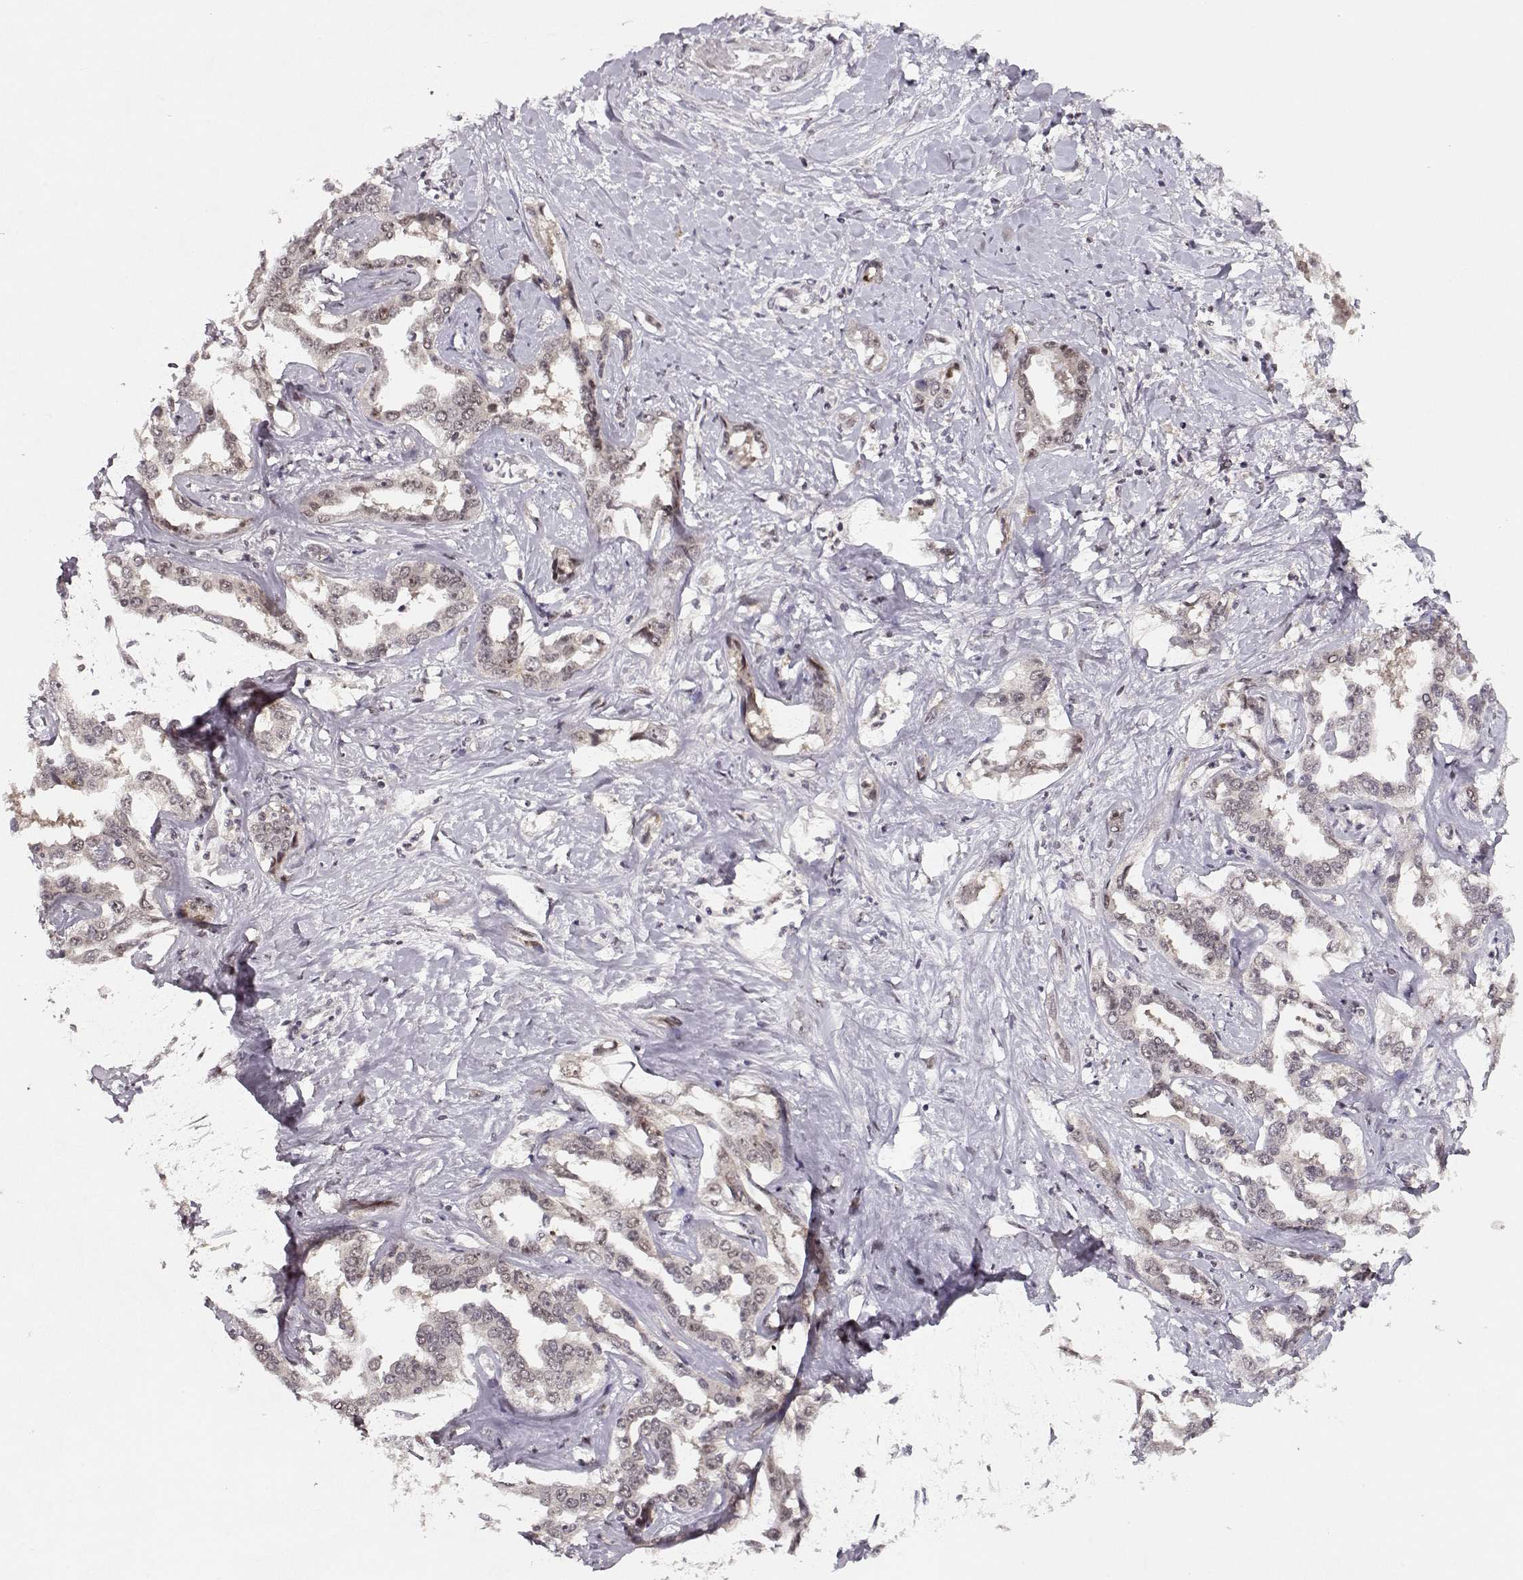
{"staining": {"intensity": "negative", "quantity": "none", "location": "none"}, "tissue": "liver cancer", "cell_type": "Tumor cells", "image_type": "cancer", "snomed": [{"axis": "morphology", "description": "Cholangiocarcinoma"}, {"axis": "topography", "description": "Liver"}], "caption": "Immunohistochemical staining of human cholangiocarcinoma (liver) reveals no significant expression in tumor cells.", "gene": "CSNK2A1", "patient": {"sex": "male", "age": 59}}